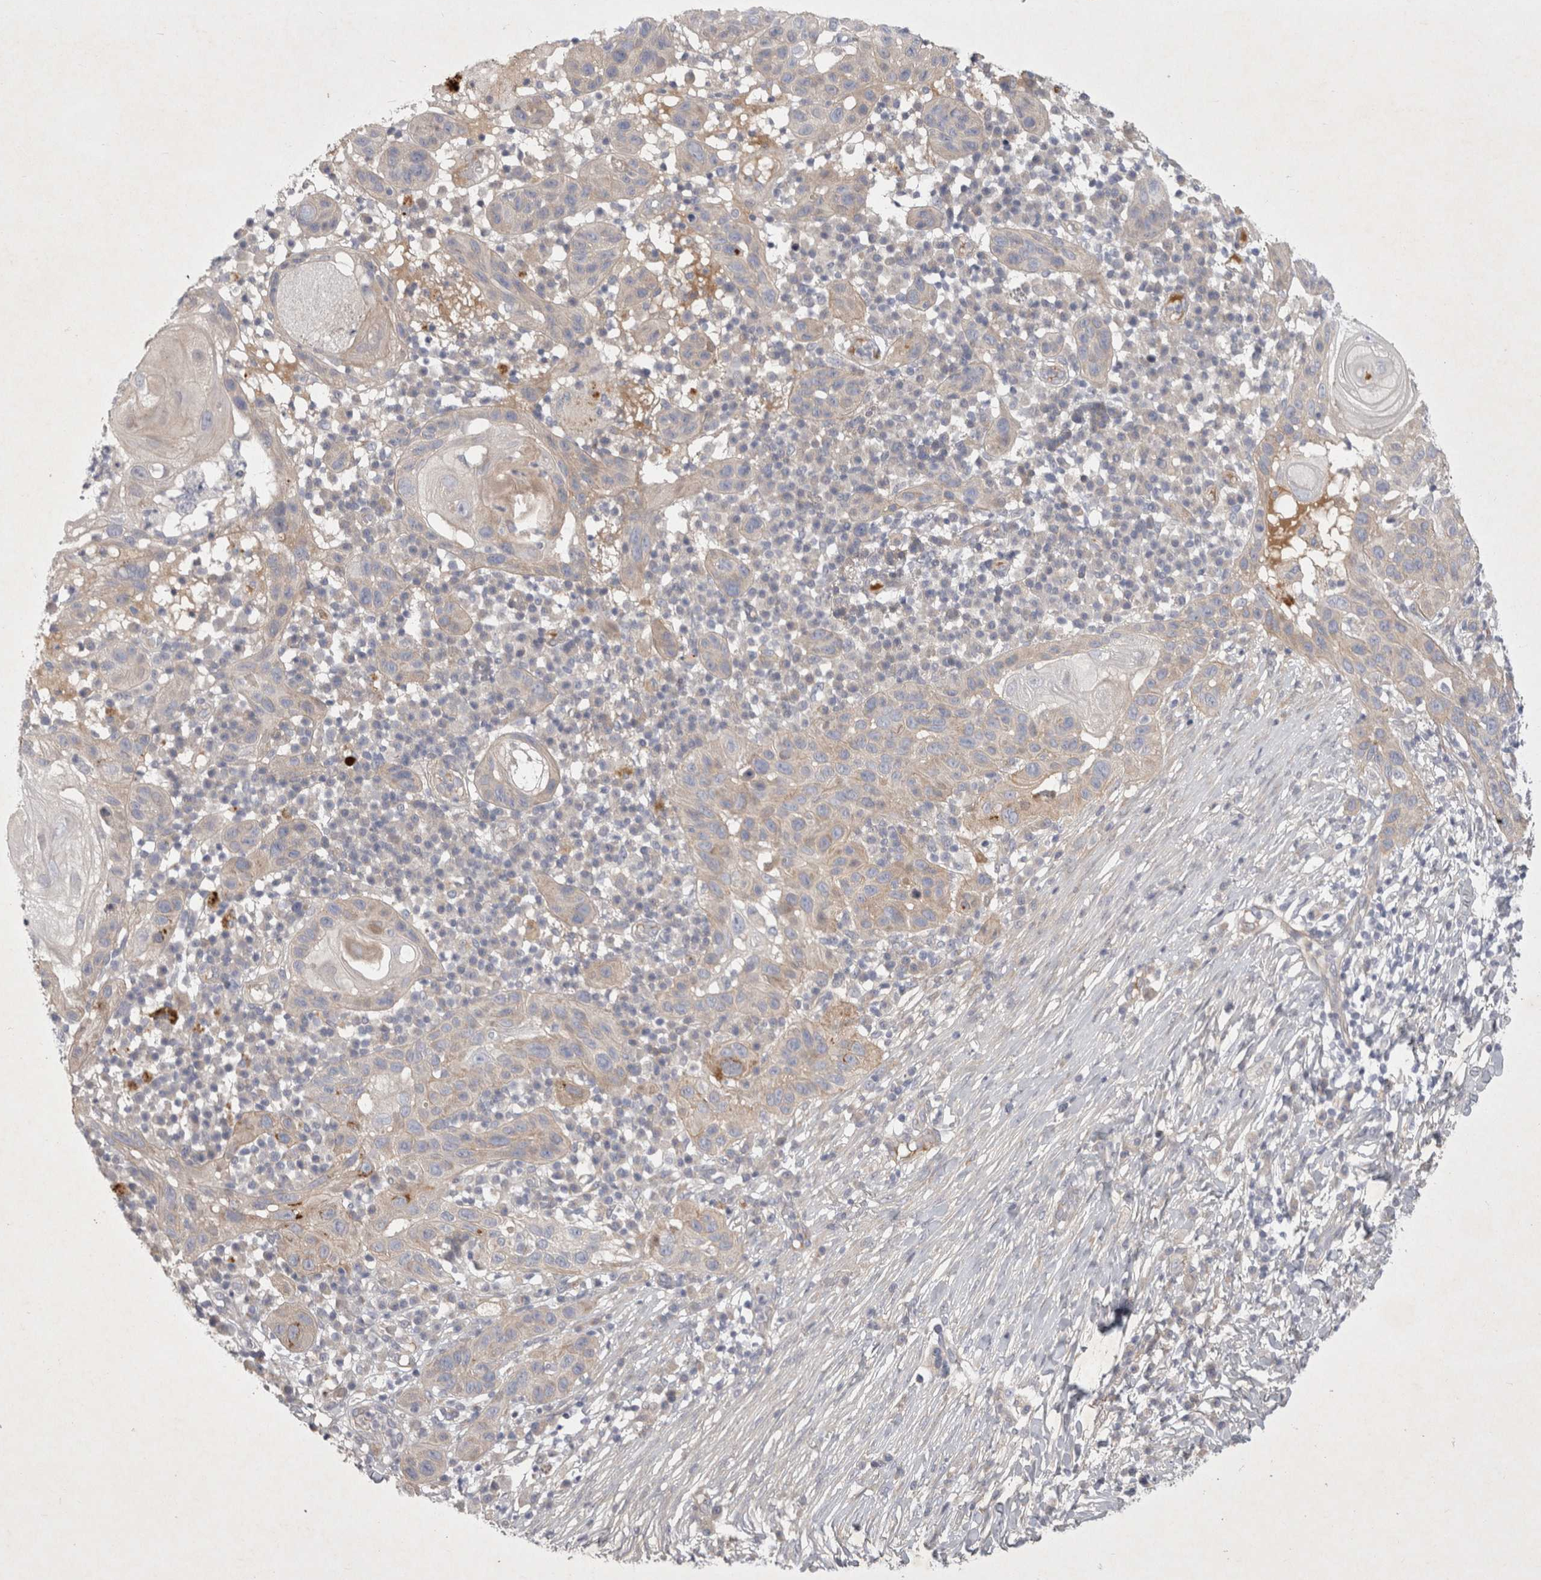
{"staining": {"intensity": "moderate", "quantity": "<25%", "location": "cytoplasmic/membranous"}, "tissue": "skin cancer", "cell_type": "Tumor cells", "image_type": "cancer", "snomed": [{"axis": "morphology", "description": "Normal tissue, NOS"}, {"axis": "morphology", "description": "Squamous cell carcinoma, NOS"}, {"axis": "topography", "description": "Skin"}], "caption": "Human skin squamous cell carcinoma stained with a brown dye shows moderate cytoplasmic/membranous positive staining in approximately <25% of tumor cells.", "gene": "BZW2", "patient": {"sex": "female", "age": 96}}